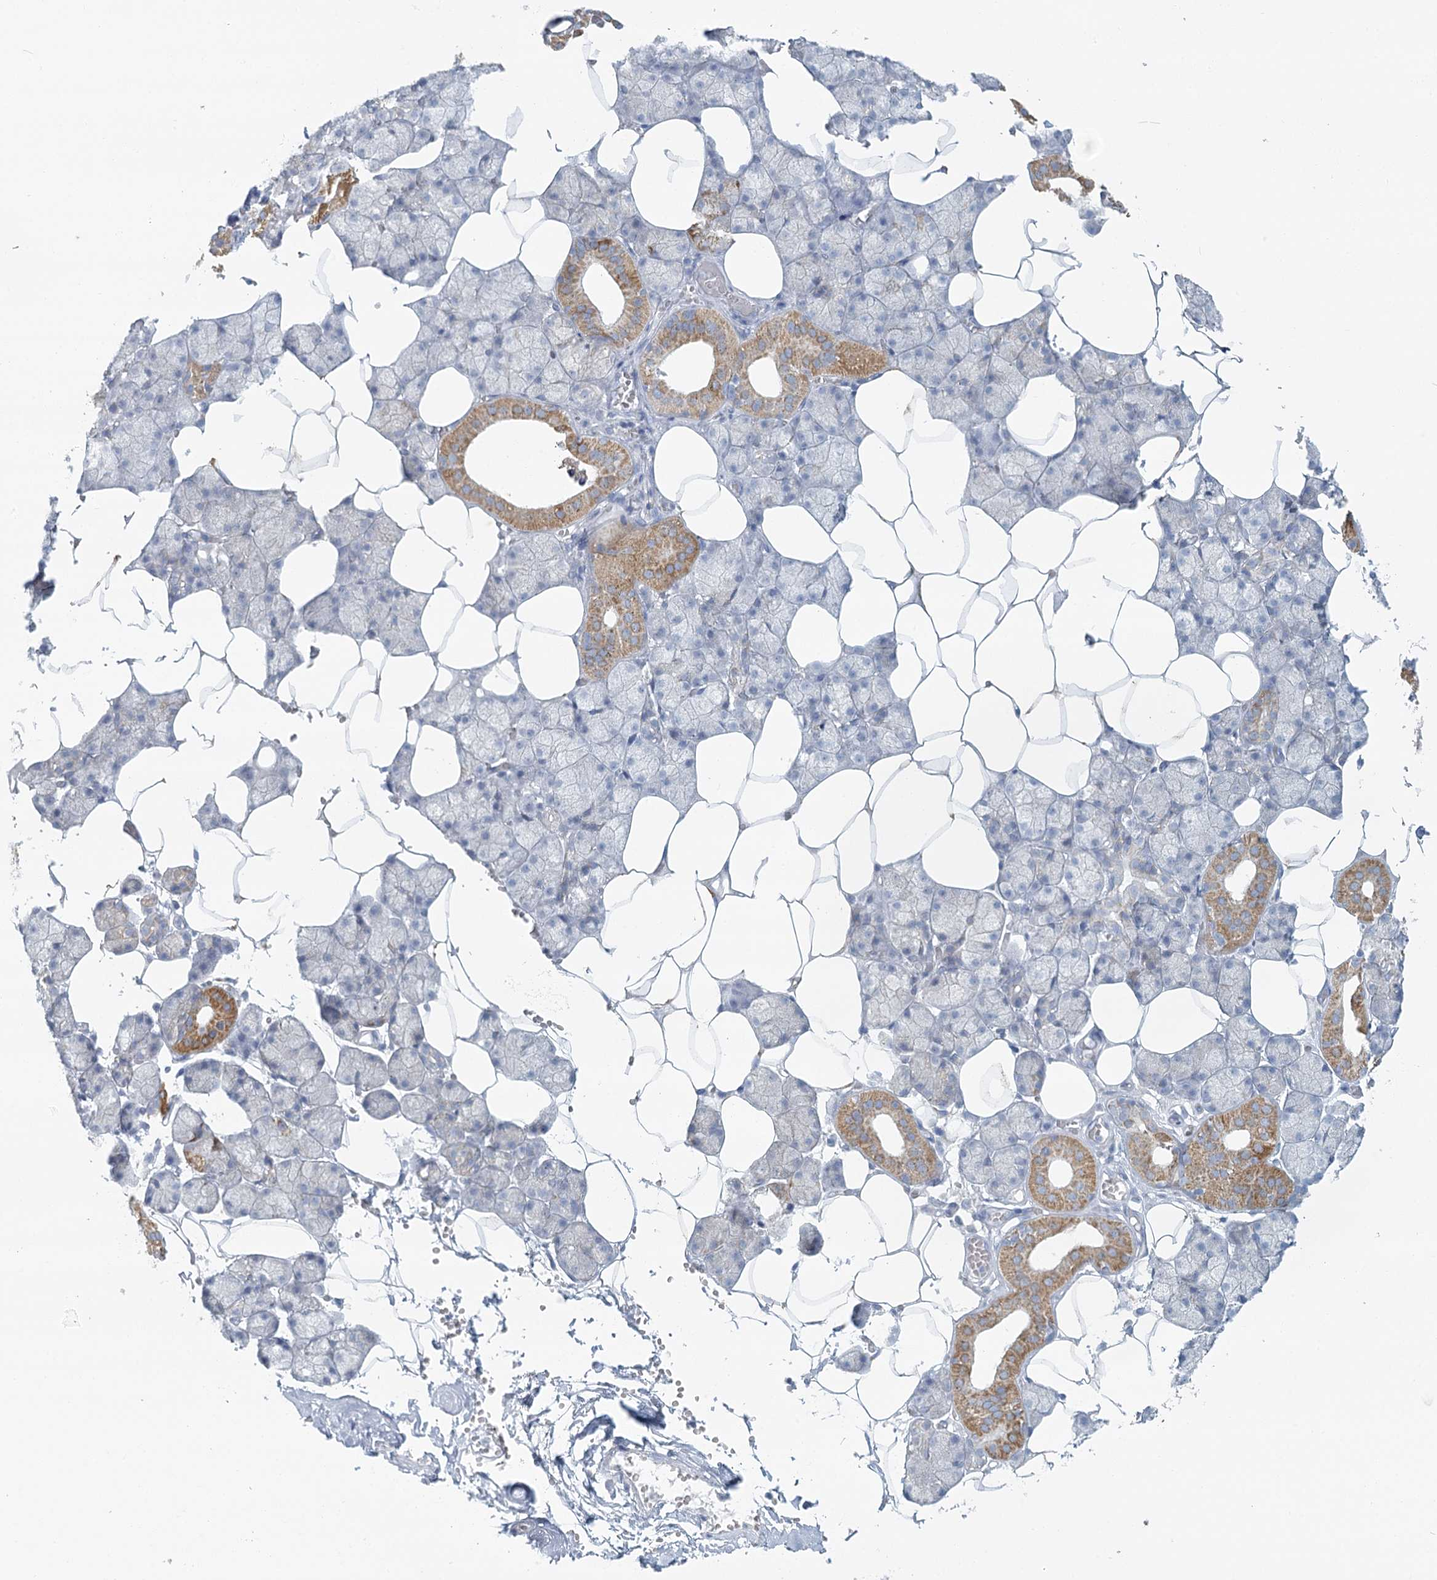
{"staining": {"intensity": "moderate", "quantity": "<25%", "location": "cytoplasmic/membranous"}, "tissue": "salivary gland", "cell_type": "Glandular cells", "image_type": "normal", "snomed": [{"axis": "morphology", "description": "Normal tissue, NOS"}, {"axis": "topography", "description": "Salivary gland"}], "caption": "Immunohistochemistry of normal human salivary gland exhibits low levels of moderate cytoplasmic/membranous positivity in about <25% of glandular cells. The protein is stained brown, and the nuclei are stained in blue (DAB (3,3'-diaminobenzidine) IHC with brightfield microscopy, high magnification).", "gene": "BPHL", "patient": {"sex": "male", "age": 62}}